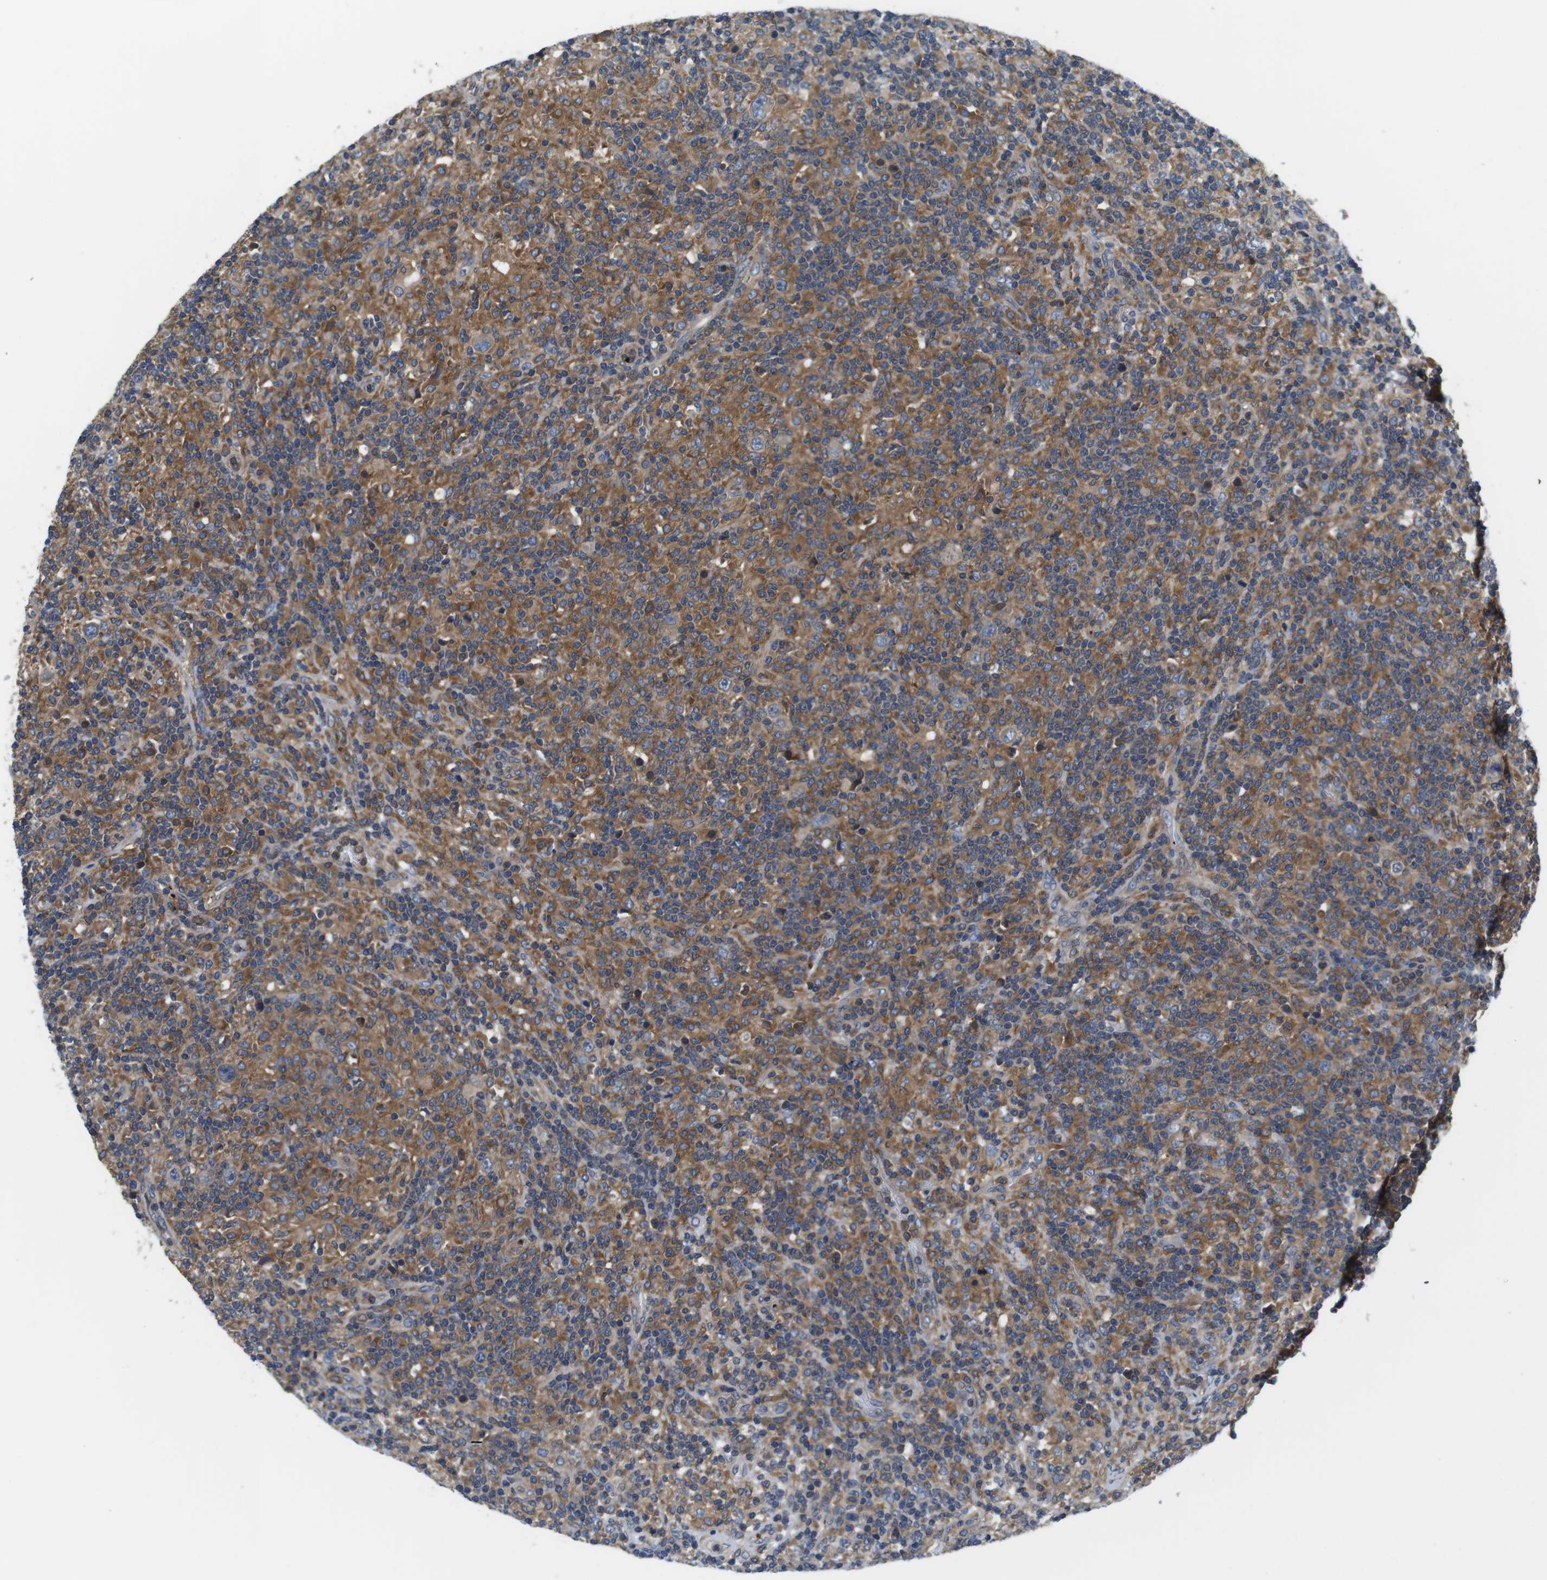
{"staining": {"intensity": "weak", "quantity": ">75%", "location": "cytoplasmic/membranous"}, "tissue": "lymphoma", "cell_type": "Tumor cells", "image_type": "cancer", "snomed": [{"axis": "morphology", "description": "Hodgkin's disease, NOS"}, {"axis": "topography", "description": "Lymph node"}], "caption": "A brown stain labels weak cytoplasmic/membranous positivity of a protein in human Hodgkin's disease tumor cells.", "gene": "HERPUD2", "patient": {"sex": "male", "age": 70}}